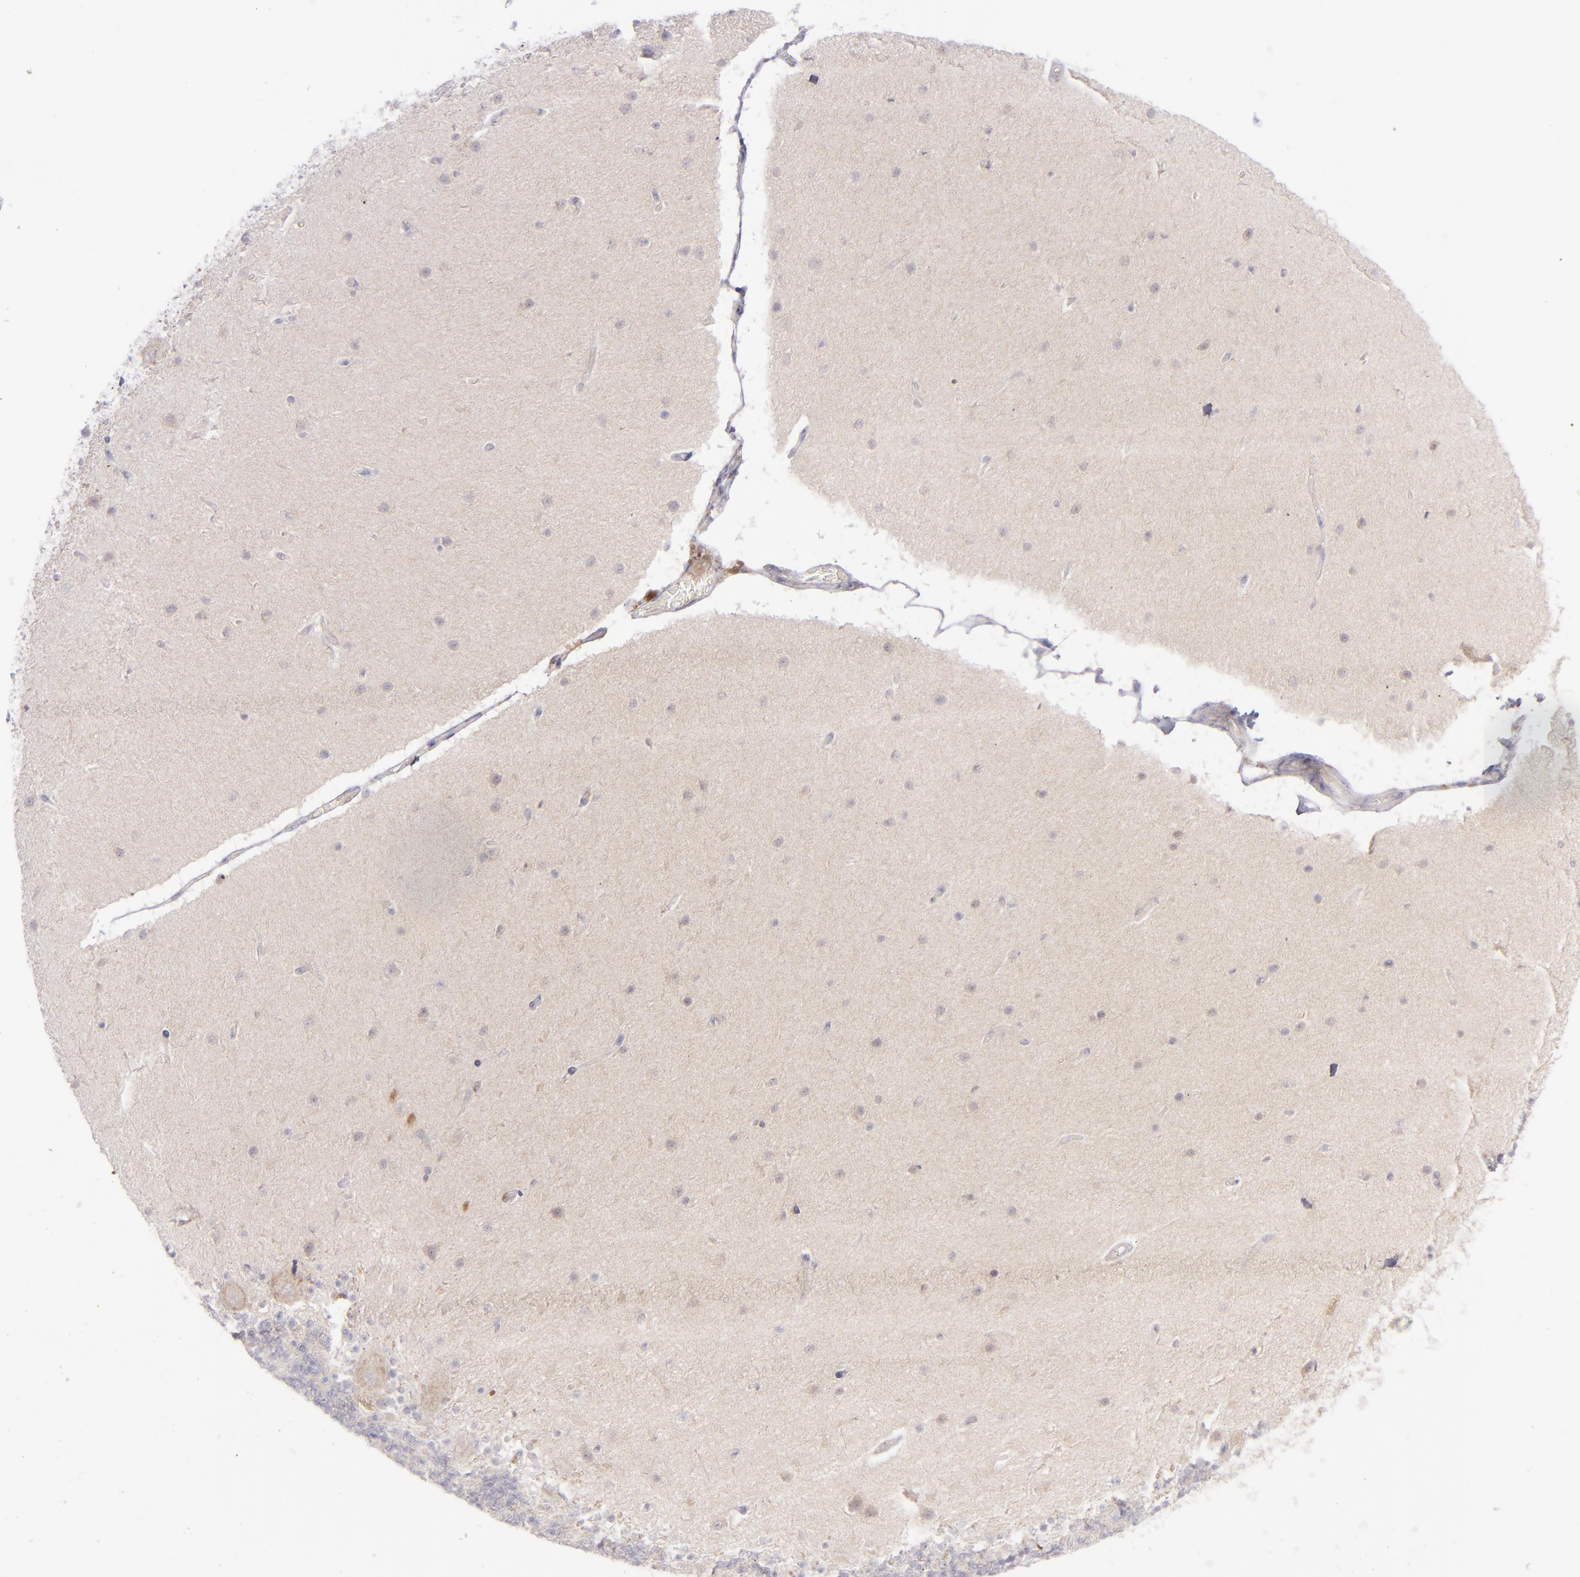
{"staining": {"intensity": "negative", "quantity": "none", "location": "none"}, "tissue": "cerebellum", "cell_type": "Cells in granular layer", "image_type": "normal", "snomed": [{"axis": "morphology", "description": "Normal tissue, NOS"}, {"axis": "topography", "description": "Cerebellum"}], "caption": "This photomicrograph is of benign cerebellum stained with IHC to label a protein in brown with the nuclei are counter-stained blue. There is no staining in cells in granular layer.", "gene": "EVPL", "patient": {"sex": "female", "age": 54}}